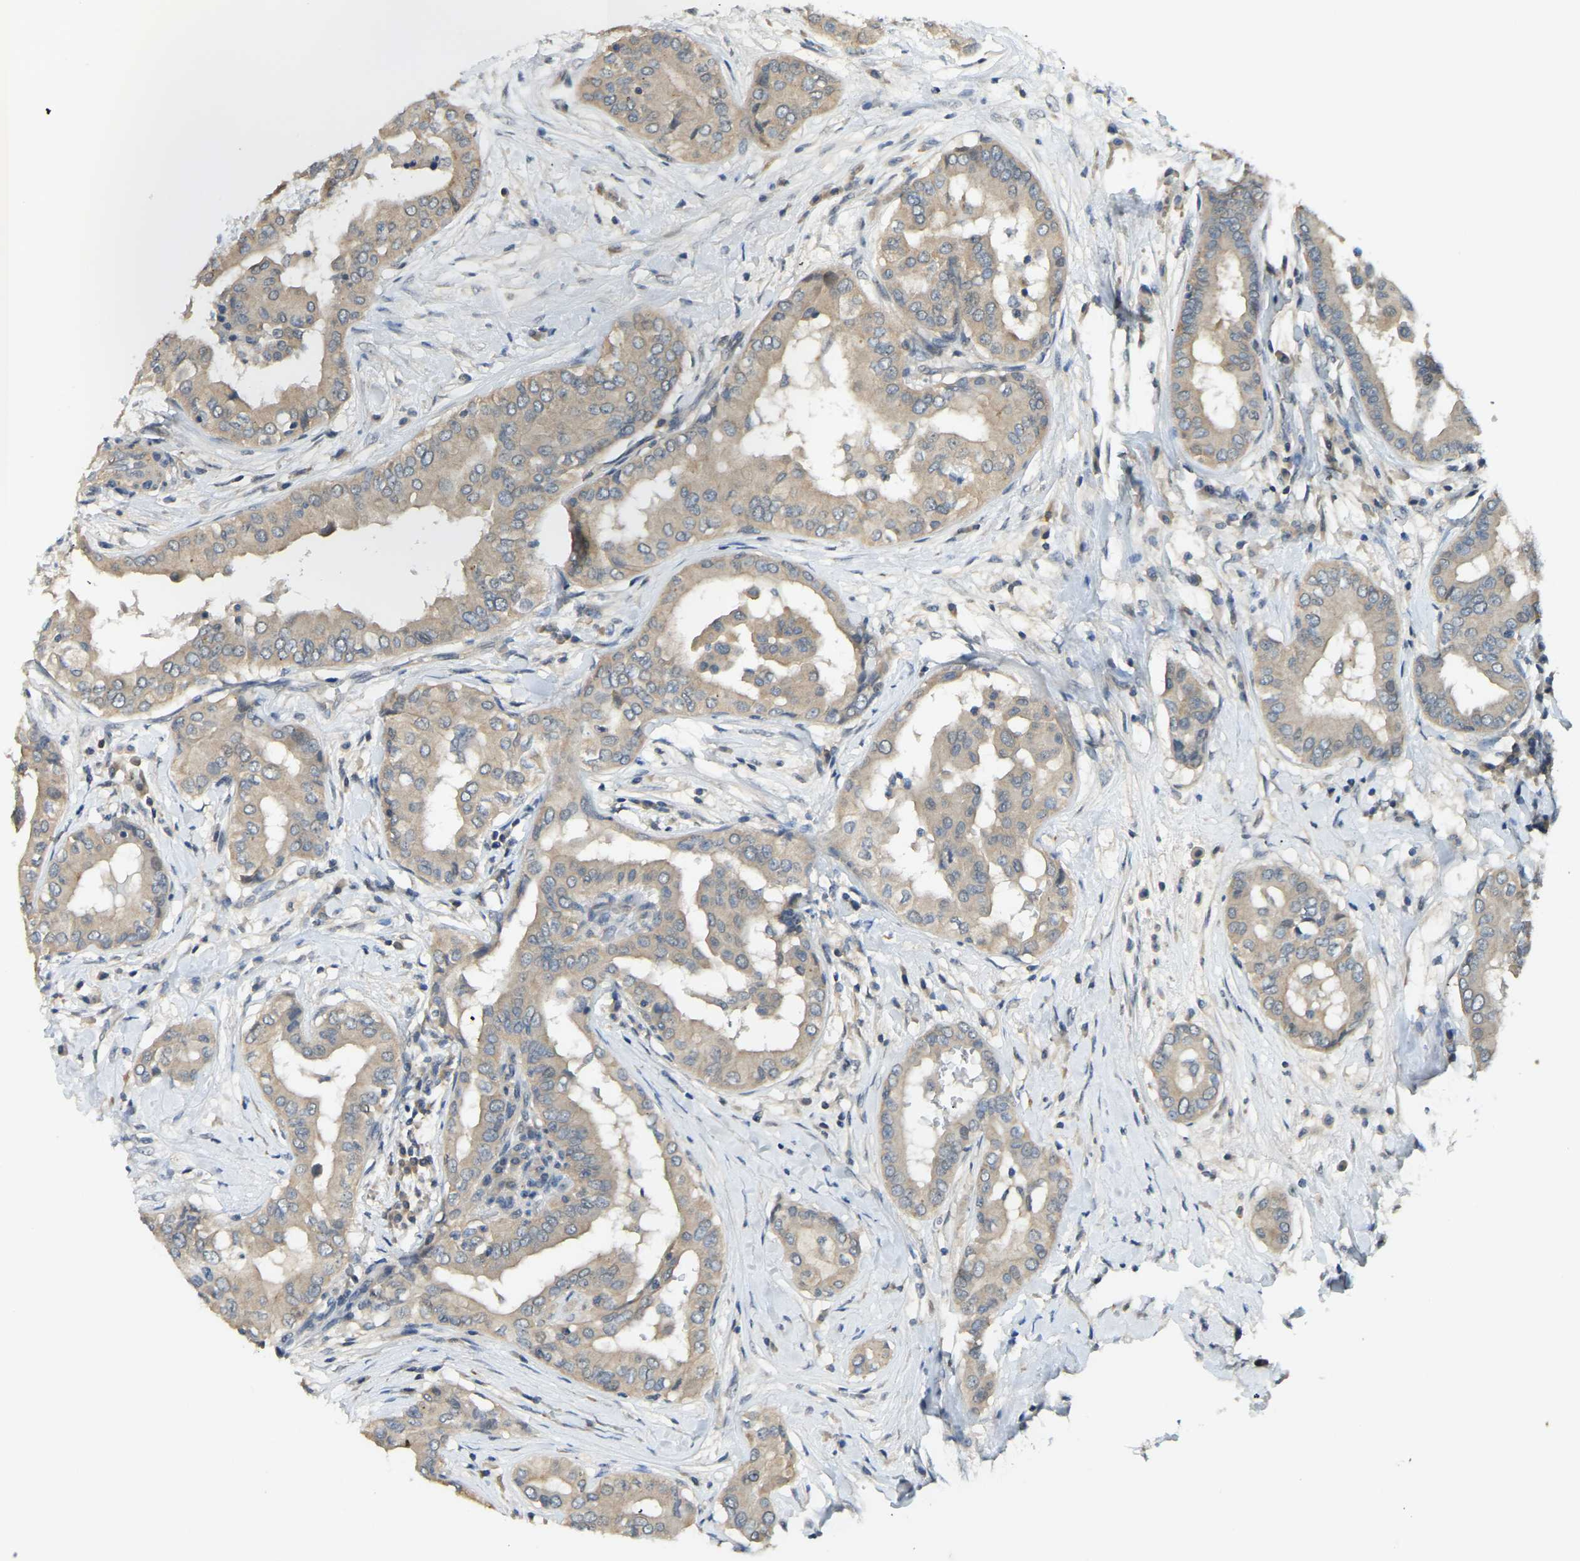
{"staining": {"intensity": "weak", "quantity": ">75%", "location": "cytoplasmic/membranous"}, "tissue": "thyroid cancer", "cell_type": "Tumor cells", "image_type": "cancer", "snomed": [{"axis": "morphology", "description": "Papillary adenocarcinoma, NOS"}, {"axis": "topography", "description": "Thyroid gland"}], "caption": "Brown immunohistochemical staining in human papillary adenocarcinoma (thyroid) exhibits weak cytoplasmic/membranous expression in about >75% of tumor cells. (IHC, brightfield microscopy, high magnification).", "gene": "AHNAK", "patient": {"sex": "male", "age": 33}}